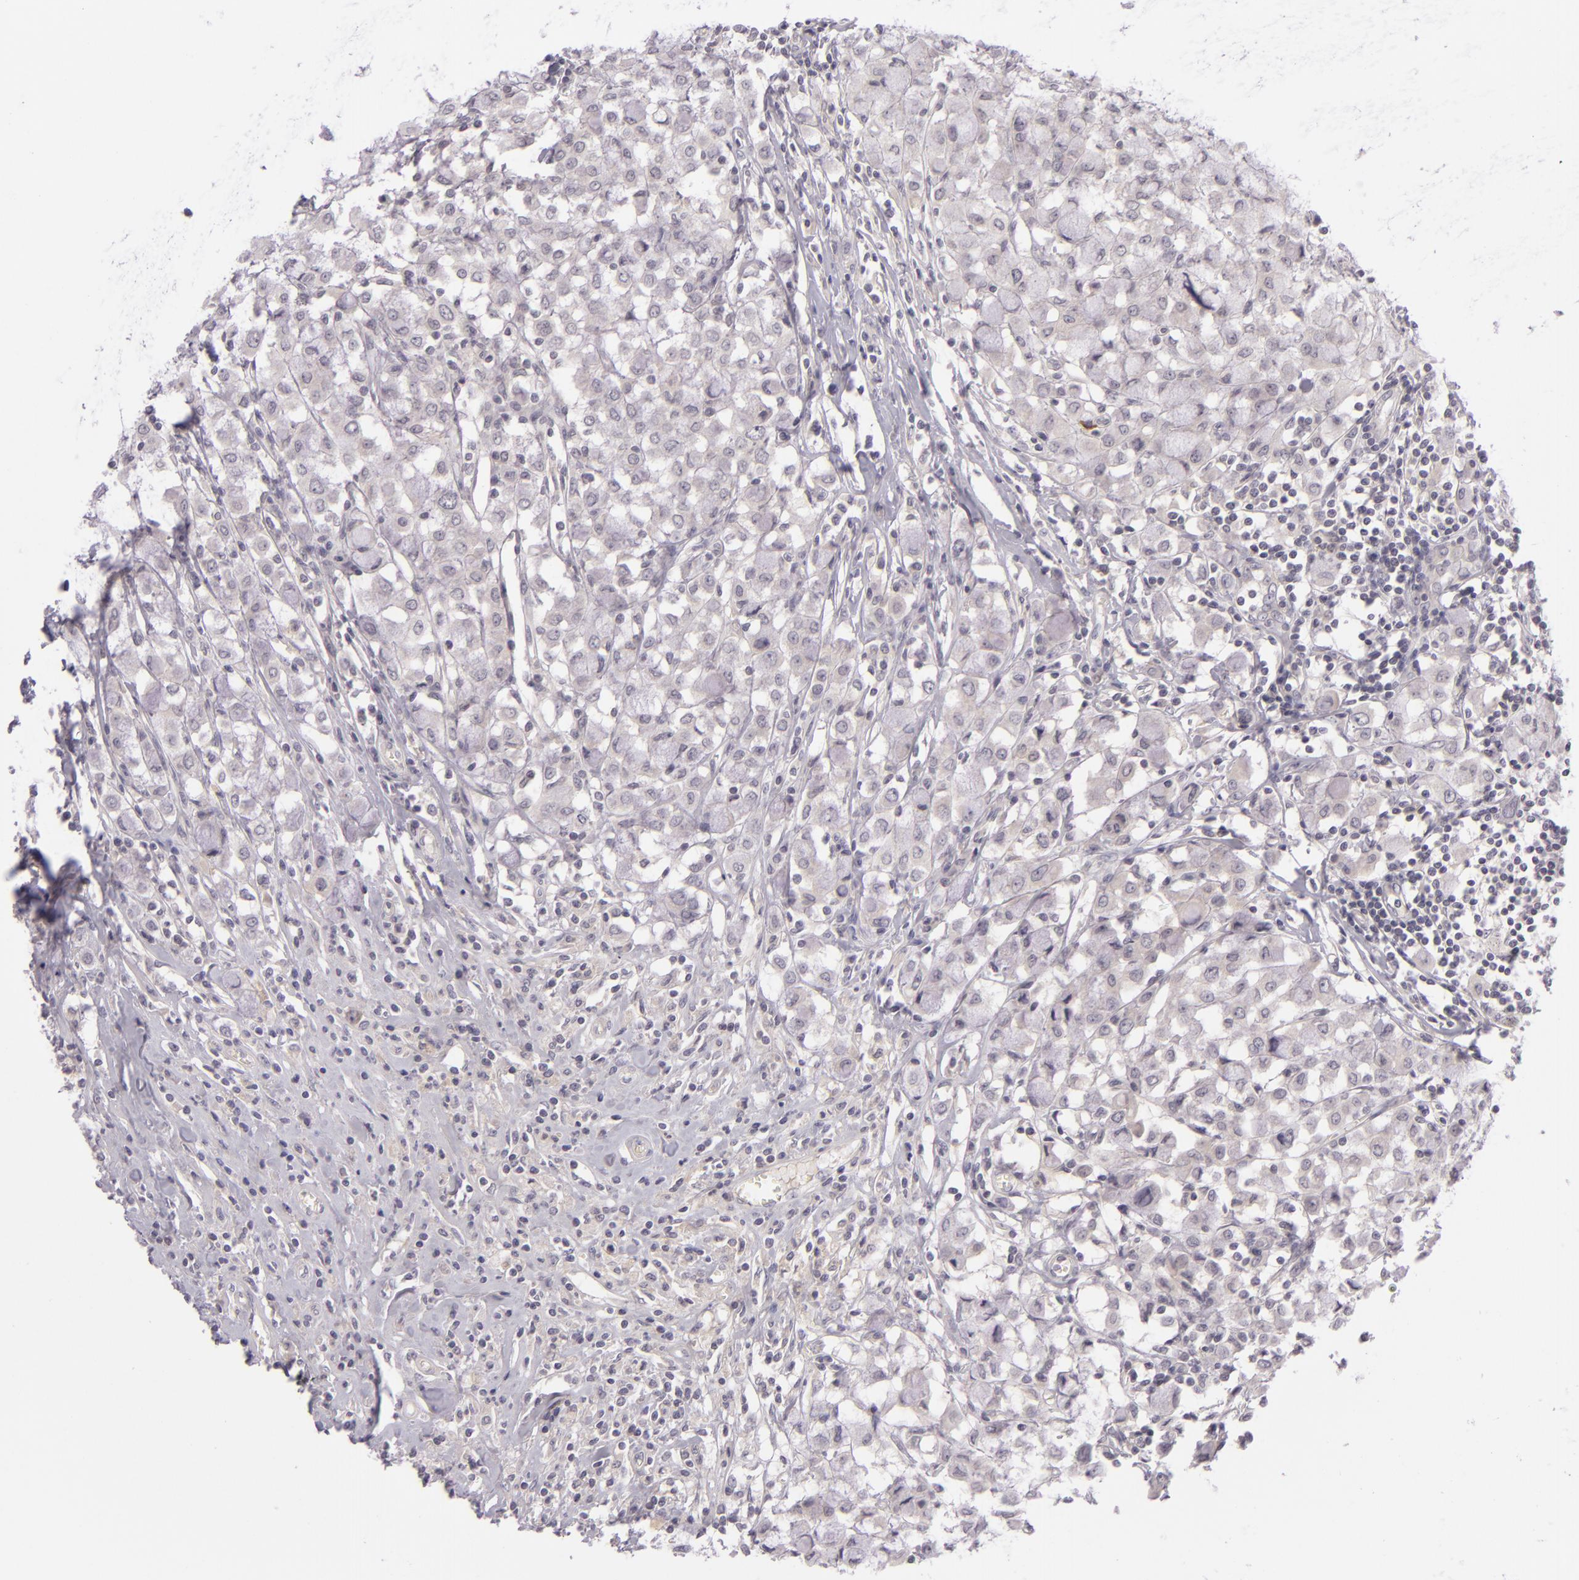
{"staining": {"intensity": "negative", "quantity": "none", "location": "none"}, "tissue": "breast cancer", "cell_type": "Tumor cells", "image_type": "cancer", "snomed": [{"axis": "morphology", "description": "Lobular carcinoma"}, {"axis": "topography", "description": "Breast"}], "caption": "Protein analysis of breast cancer shows no significant positivity in tumor cells.", "gene": "DAG1", "patient": {"sex": "female", "age": 85}}